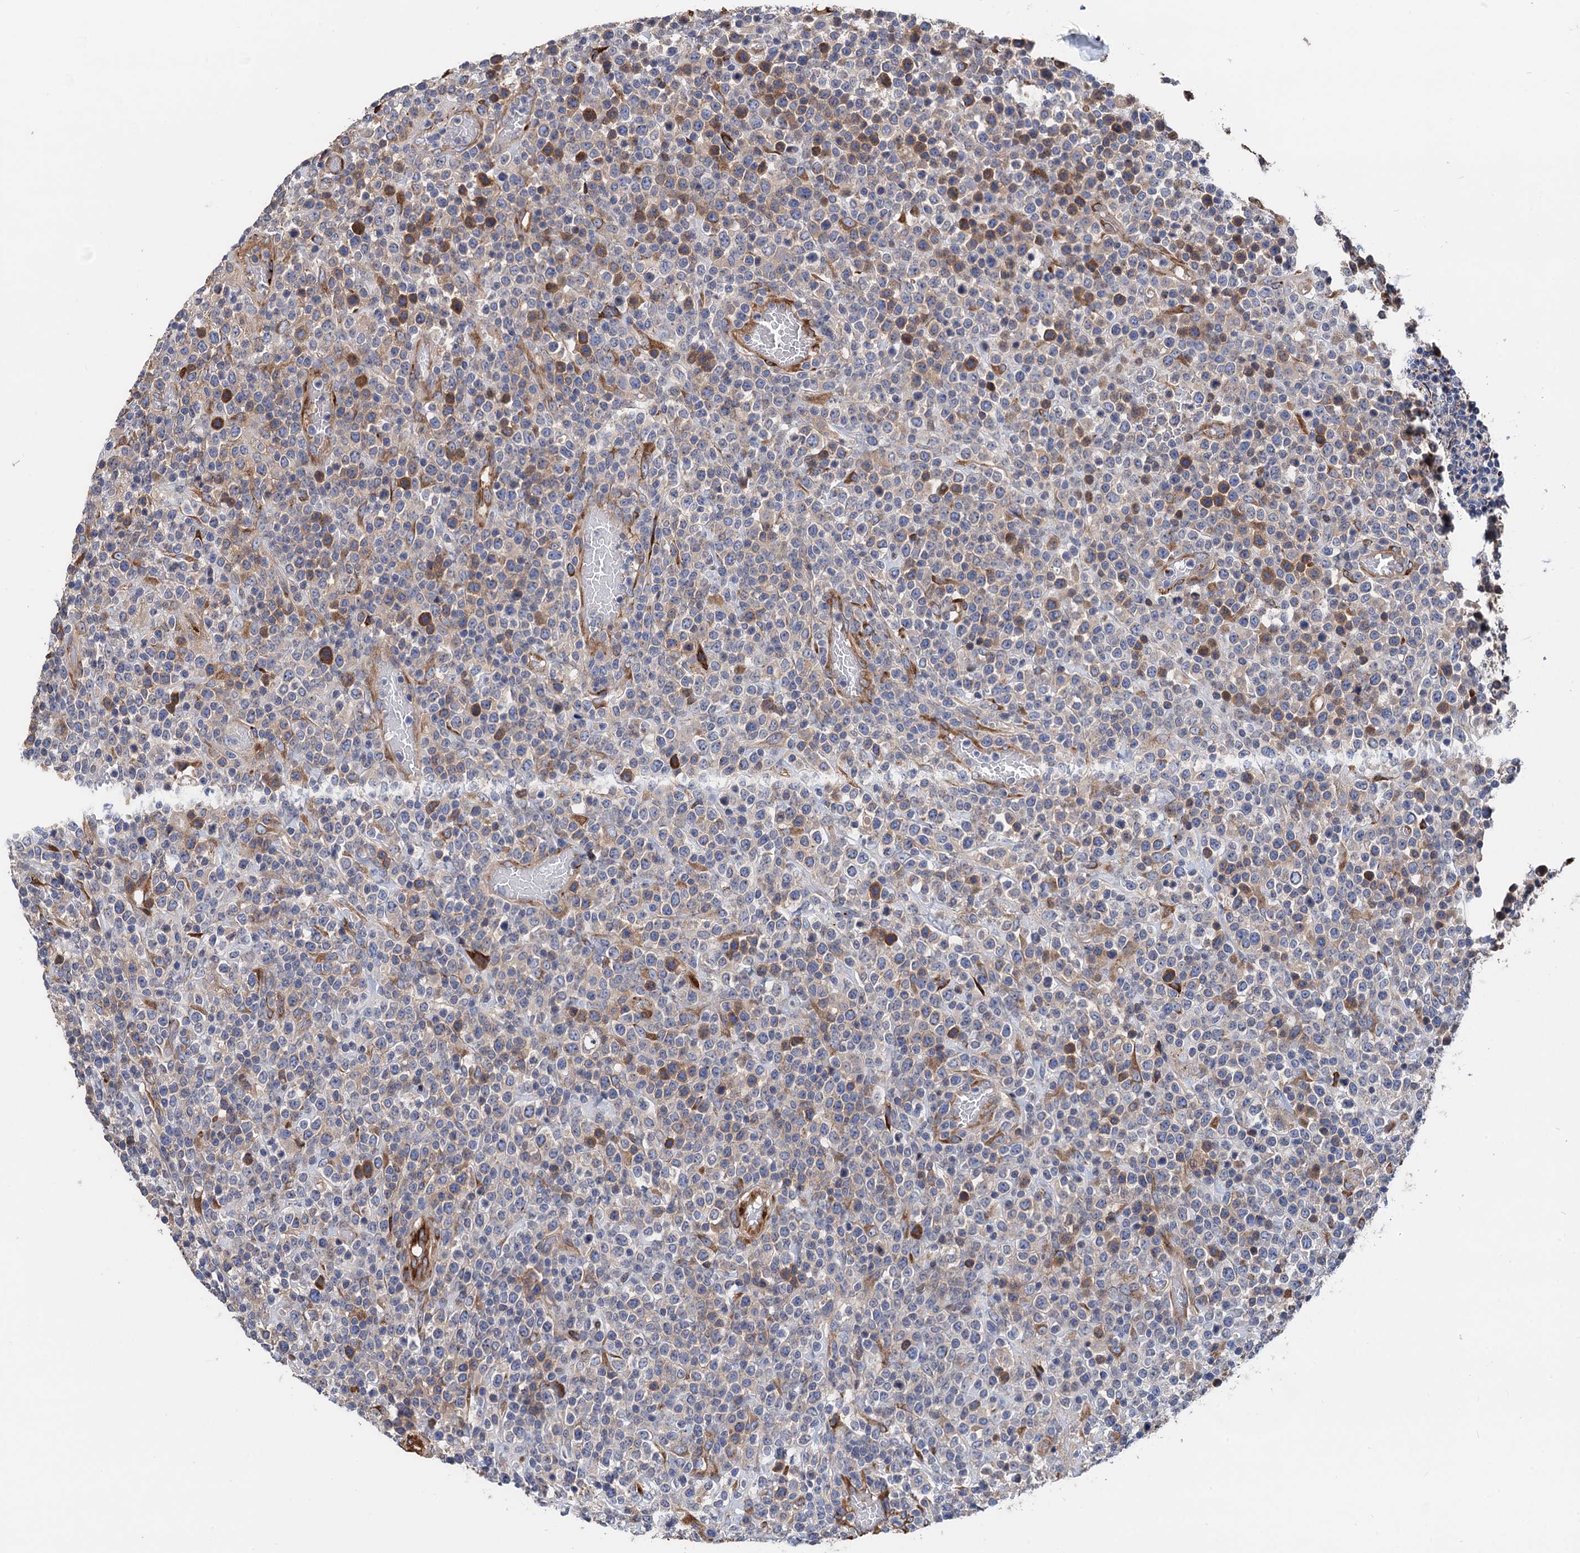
{"staining": {"intensity": "moderate", "quantity": "<25%", "location": "cytoplasmic/membranous"}, "tissue": "lymphoma", "cell_type": "Tumor cells", "image_type": "cancer", "snomed": [{"axis": "morphology", "description": "Malignant lymphoma, non-Hodgkin's type, High grade"}, {"axis": "topography", "description": "Colon"}], "caption": "High-grade malignant lymphoma, non-Hodgkin's type stained with a protein marker exhibits moderate staining in tumor cells.", "gene": "CNNM1", "patient": {"sex": "female", "age": 53}}